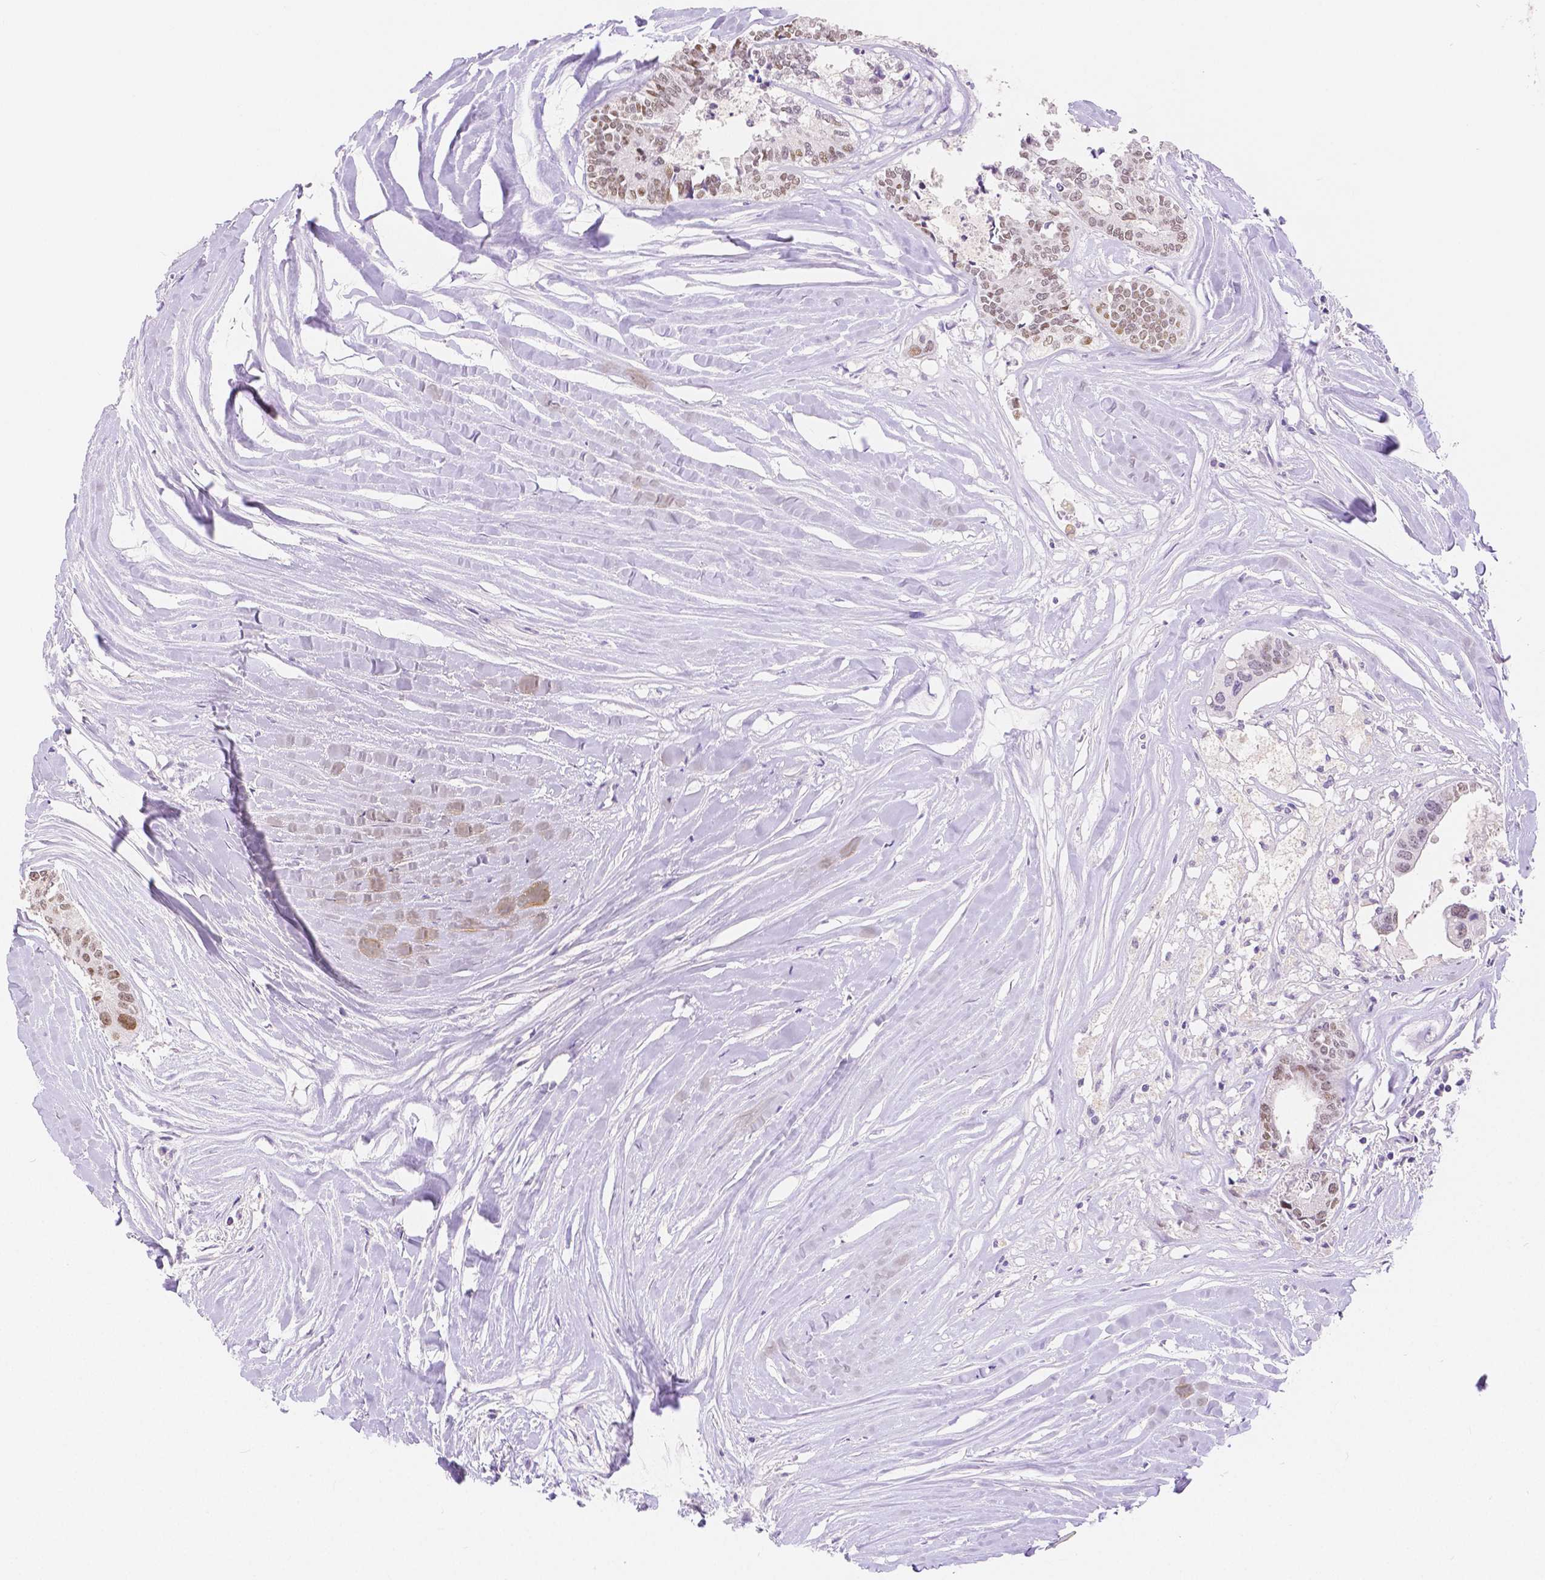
{"staining": {"intensity": "moderate", "quantity": ">75%", "location": "nuclear"}, "tissue": "colorectal cancer", "cell_type": "Tumor cells", "image_type": "cancer", "snomed": [{"axis": "morphology", "description": "Adenocarcinoma, NOS"}, {"axis": "topography", "description": "Colon"}, {"axis": "topography", "description": "Rectum"}], "caption": "Protein staining shows moderate nuclear positivity in approximately >75% of tumor cells in colorectal cancer (adenocarcinoma).", "gene": "HNF1B", "patient": {"sex": "male", "age": 57}}